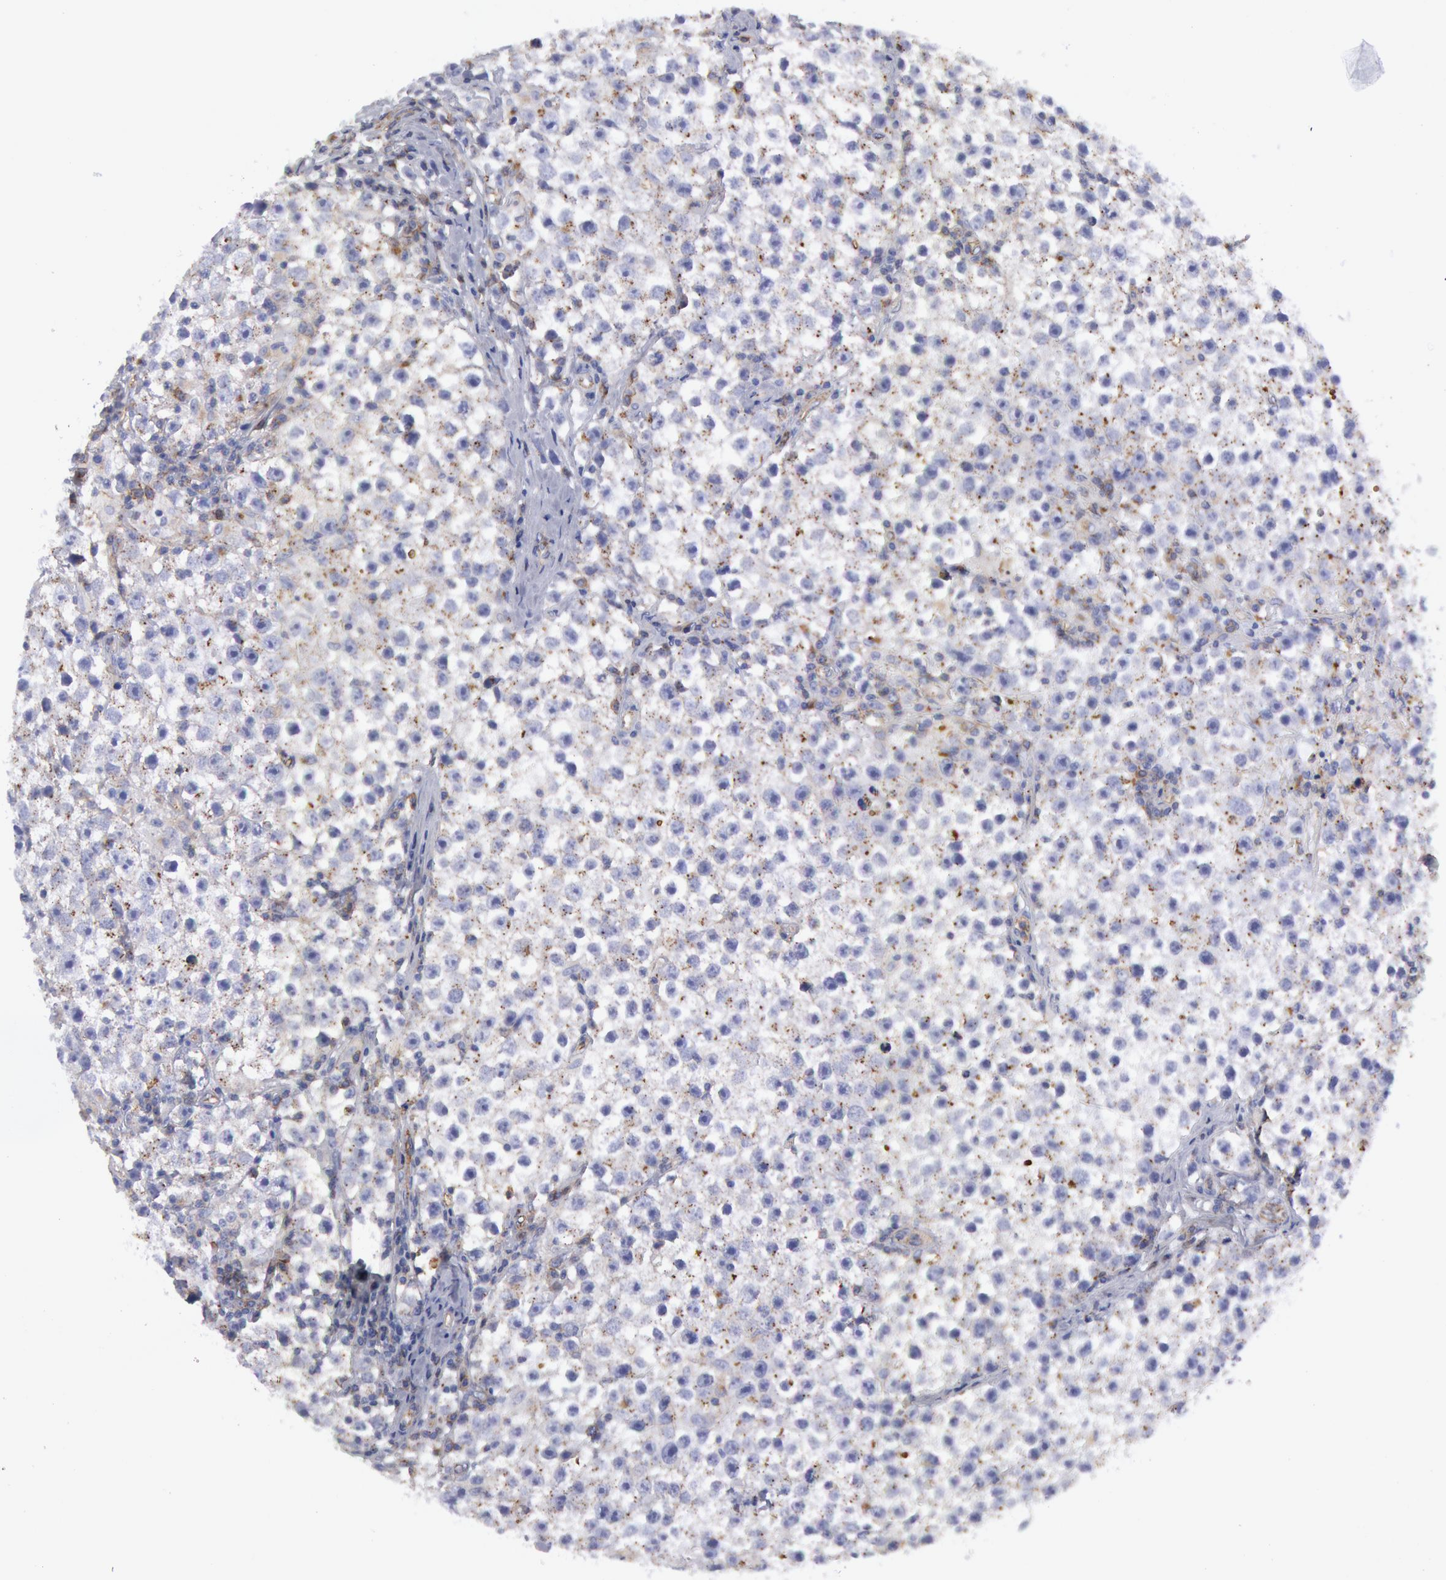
{"staining": {"intensity": "negative", "quantity": "none", "location": "none"}, "tissue": "testis cancer", "cell_type": "Tumor cells", "image_type": "cancer", "snomed": [{"axis": "morphology", "description": "Seminoma, NOS"}, {"axis": "topography", "description": "Testis"}], "caption": "The IHC micrograph has no significant staining in tumor cells of testis cancer (seminoma) tissue. (Brightfield microscopy of DAB immunohistochemistry at high magnification).", "gene": "FLOT1", "patient": {"sex": "male", "age": 35}}